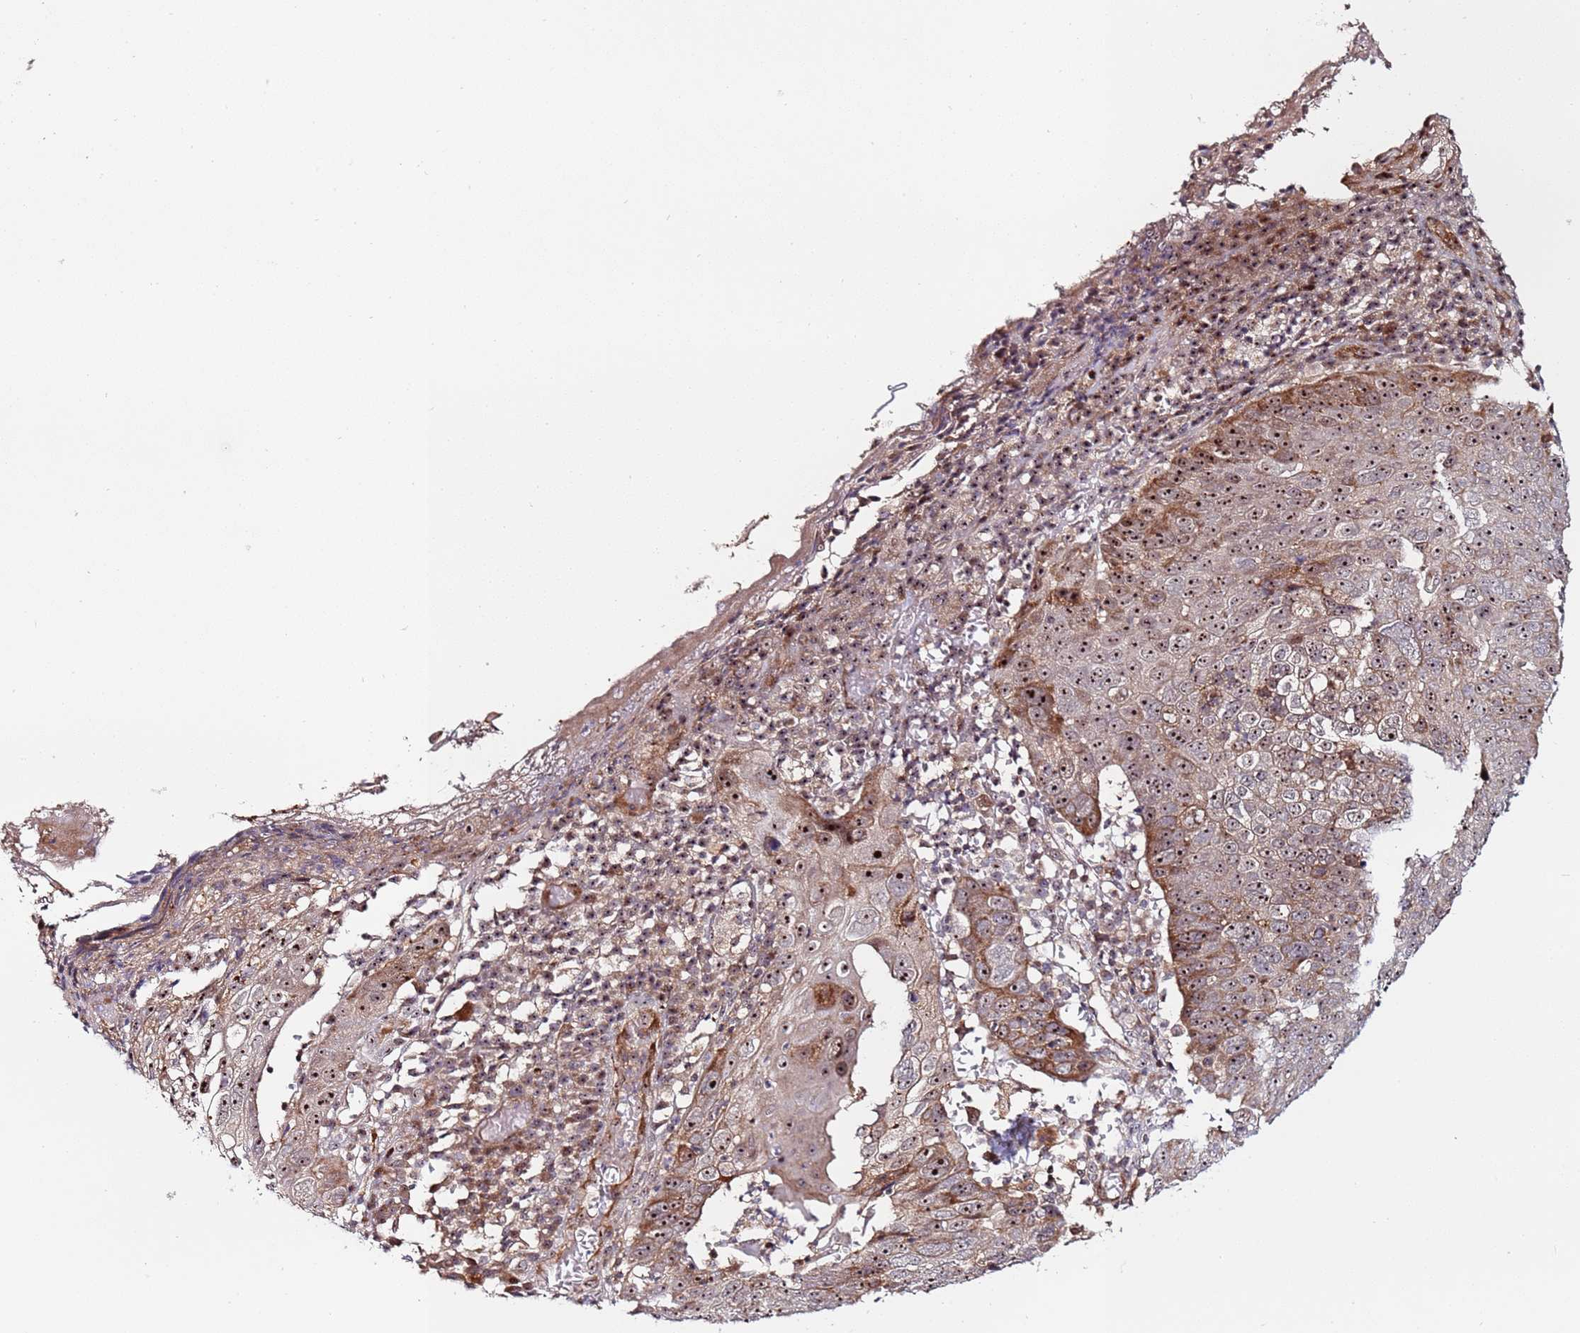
{"staining": {"intensity": "strong", "quantity": "25%-75%", "location": "nuclear"}, "tissue": "skin cancer", "cell_type": "Tumor cells", "image_type": "cancer", "snomed": [{"axis": "morphology", "description": "Squamous cell carcinoma, NOS"}, {"axis": "topography", "description": "Skin"}], "caption": "Protein expression analysis of human skin squamous cell carcinoma reveals strong nuclear staining in approximately 25%-75% of tumor cells.", "gene": "KRI1", "patient": {"sex": "male", "age": 71}}